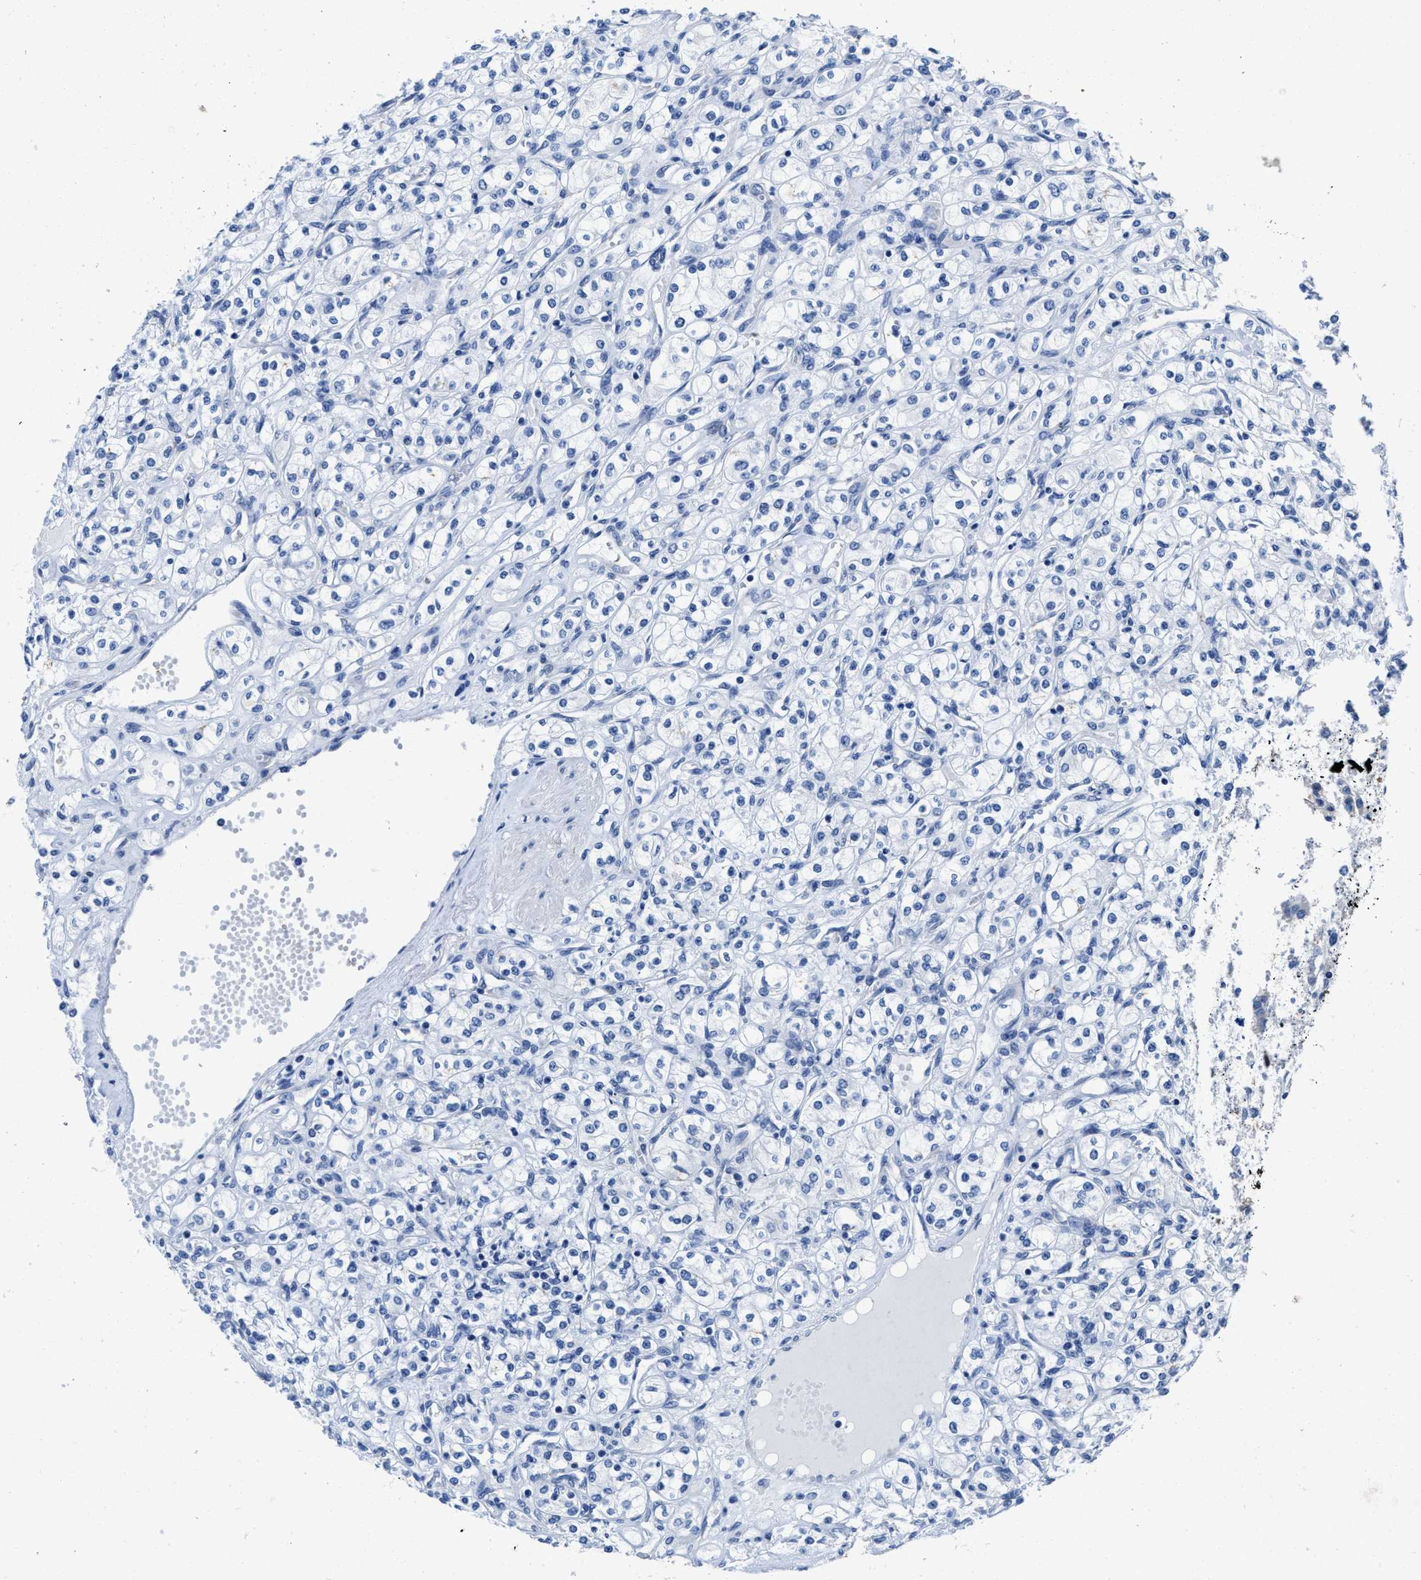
{"staining": {"intensity": "negative", "quantity": "none", "location": "none"}, "tissue": "renal cancer", "cell_type": "Tumor cells", "image_type": "cancer", "snomed": [{"axis": "morphology", "description": "Adenocarcinoma, NOS"}, {"axis": "topography", "description": "Kidney"}], "caption": "DAB immunohistochemical staining of human renal adenocarcinoma shows no significant positivity in tumor cells.", "gene": "HOOK1", "patient": {"sex": "male", "age": 77}}